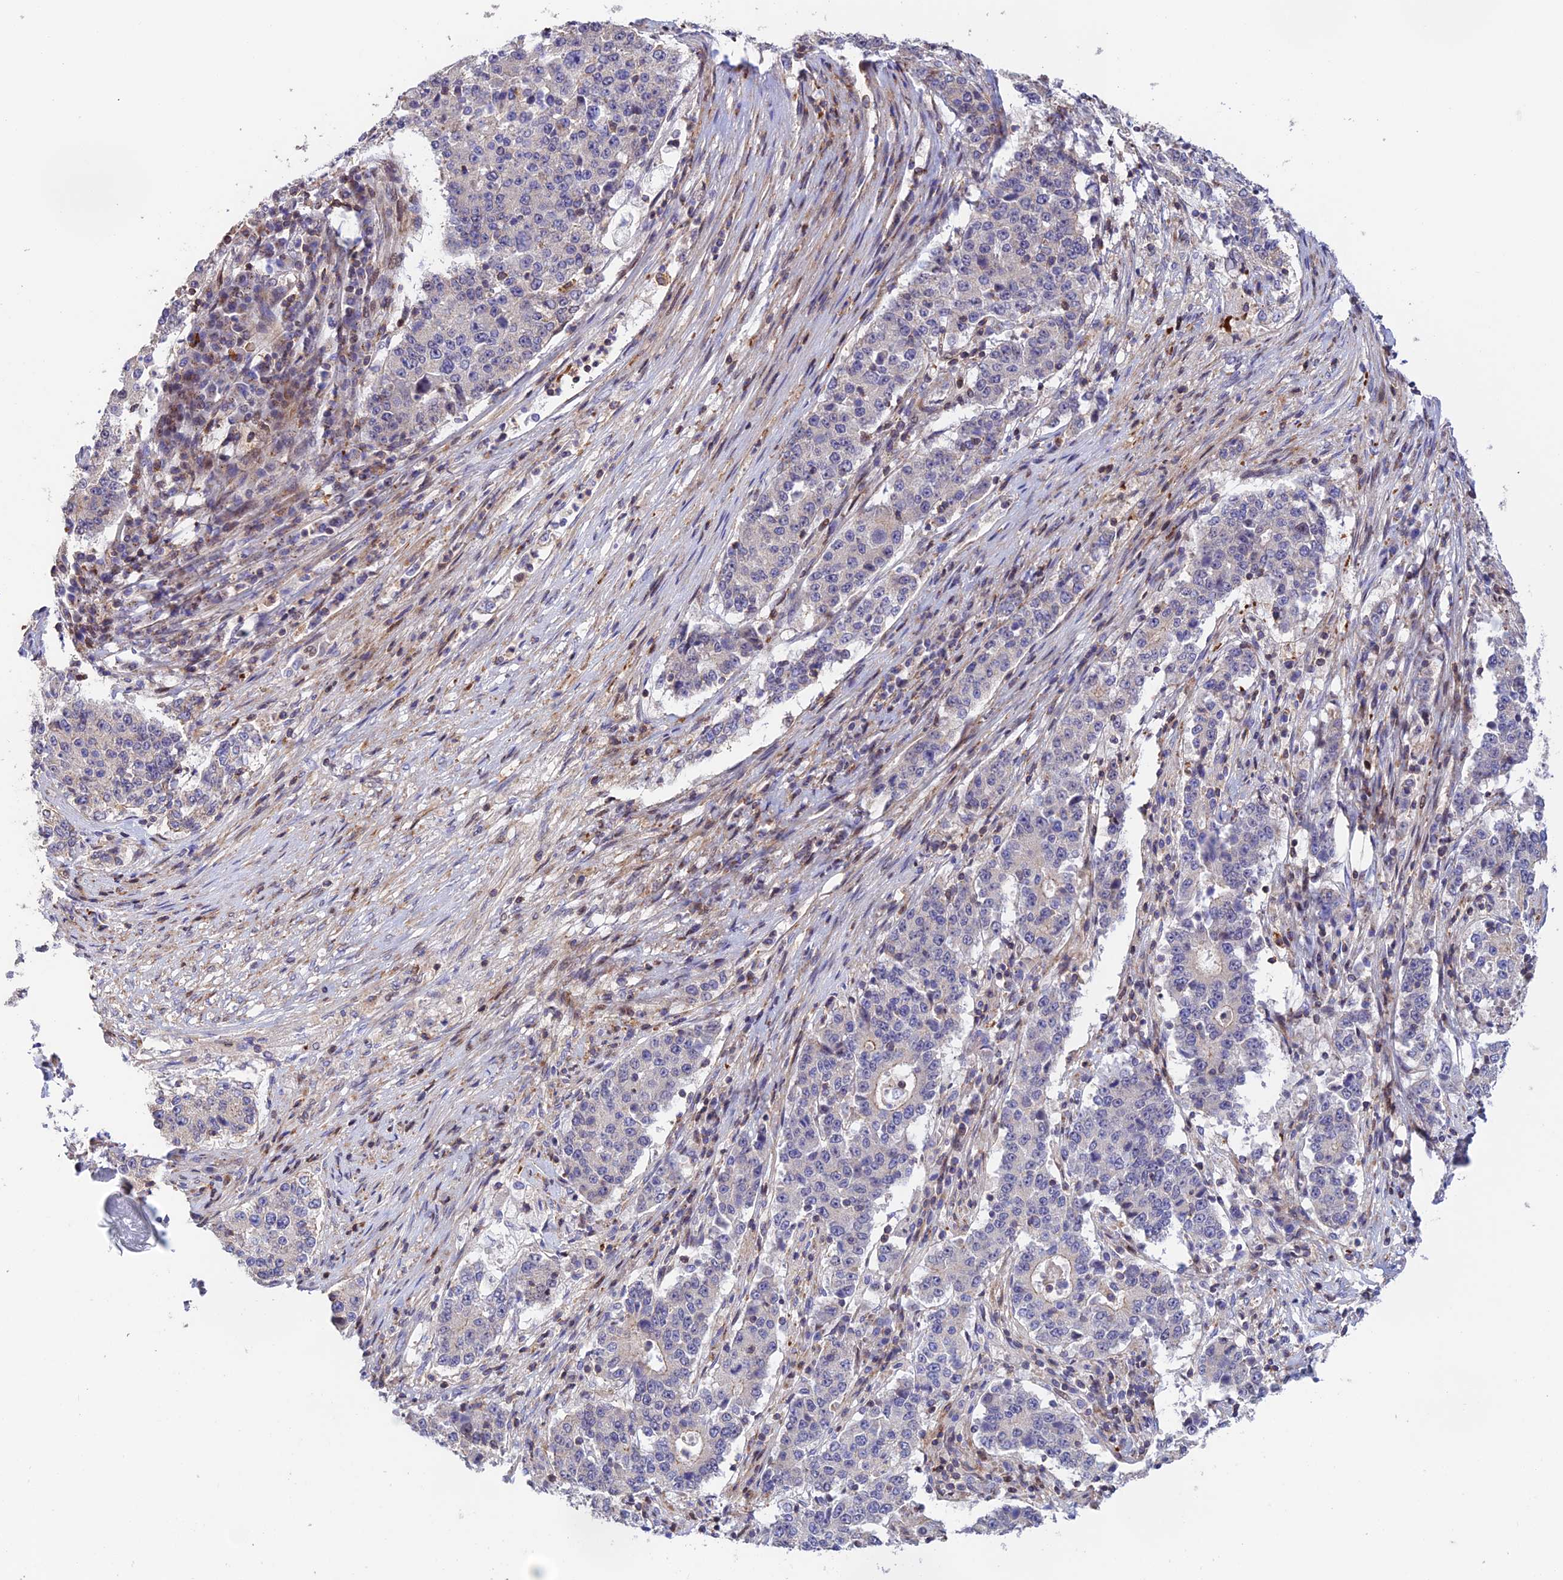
{"staining": {"intensity": "negative", "quantity": "none", "location": "none"}, "tissue": "stomach cancer", "cell_type": "Tumor cells", "image_type": "cancer", "snomed": [{"axis": "morphology", "description": "Adenocarcinoma, NOS"}, {"axis": "topography", "description": "Stomach"}], "caption": "This is an immunohistochemistry (IHC) image of stomach cancer (adenocarcinoma). There is no expression in tumor cells.", "gene": "PRIM1", "patient": {"sex": "male", "age": 59}}